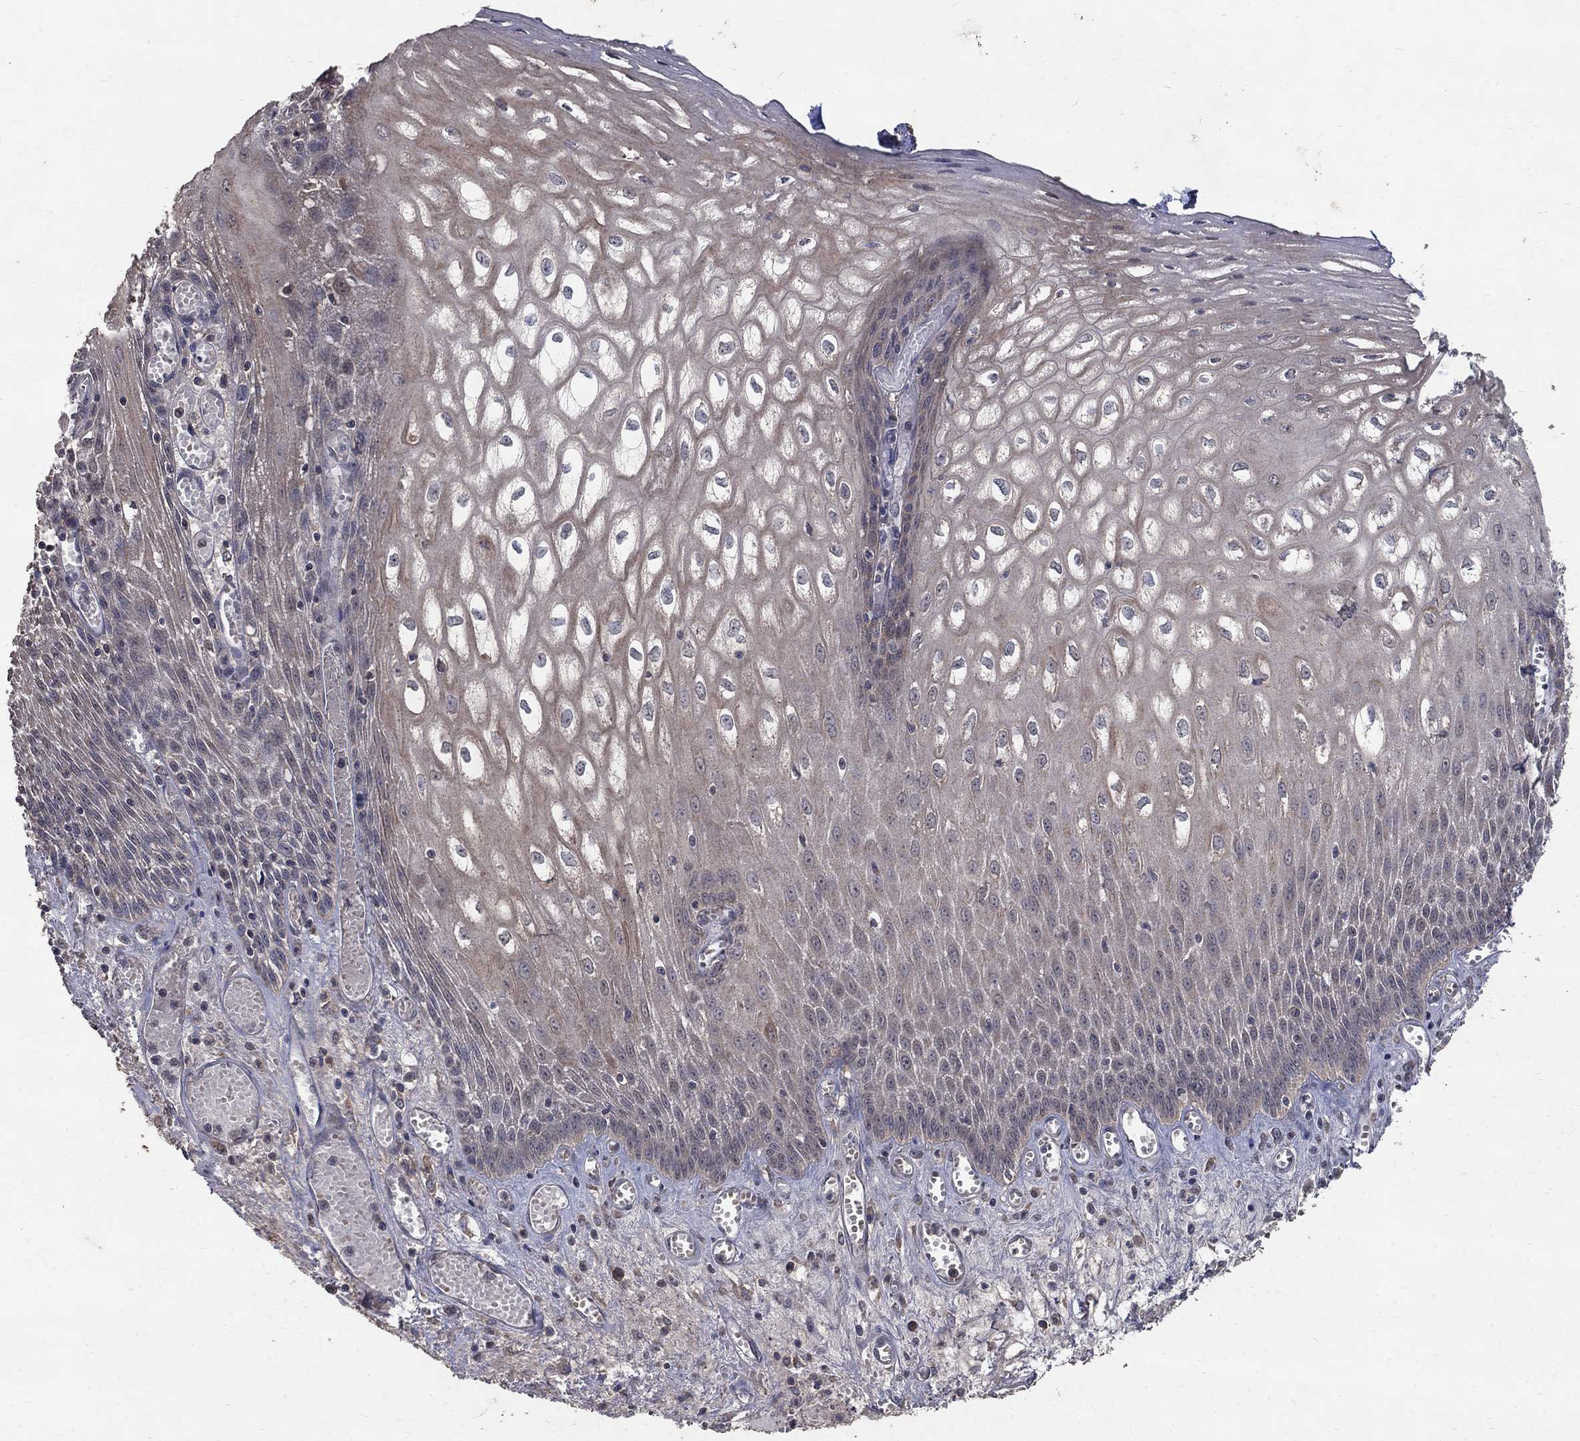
{"staining": {"intensity": "weak", "quantity": "25%-75%", "location": "cytoplasmic/membranous"}, "tissue": "esophagus", "cell_type": "Squamous epithelial cells", "image_type": "normal", "snomed": [{"axis": "morphology", "description": "Normal tissue, NOS"}, {"axis": "topography", "description": "Esophagus"}], "caption": "Brown immunohistochemical staining in benign human esophagus displays weak cytoplasmic/membranous expression in approximately 25%-75% of squamous epithelial cells.", "gene": "C17orf75", "patient": {"sex": "male", "age": 58}}